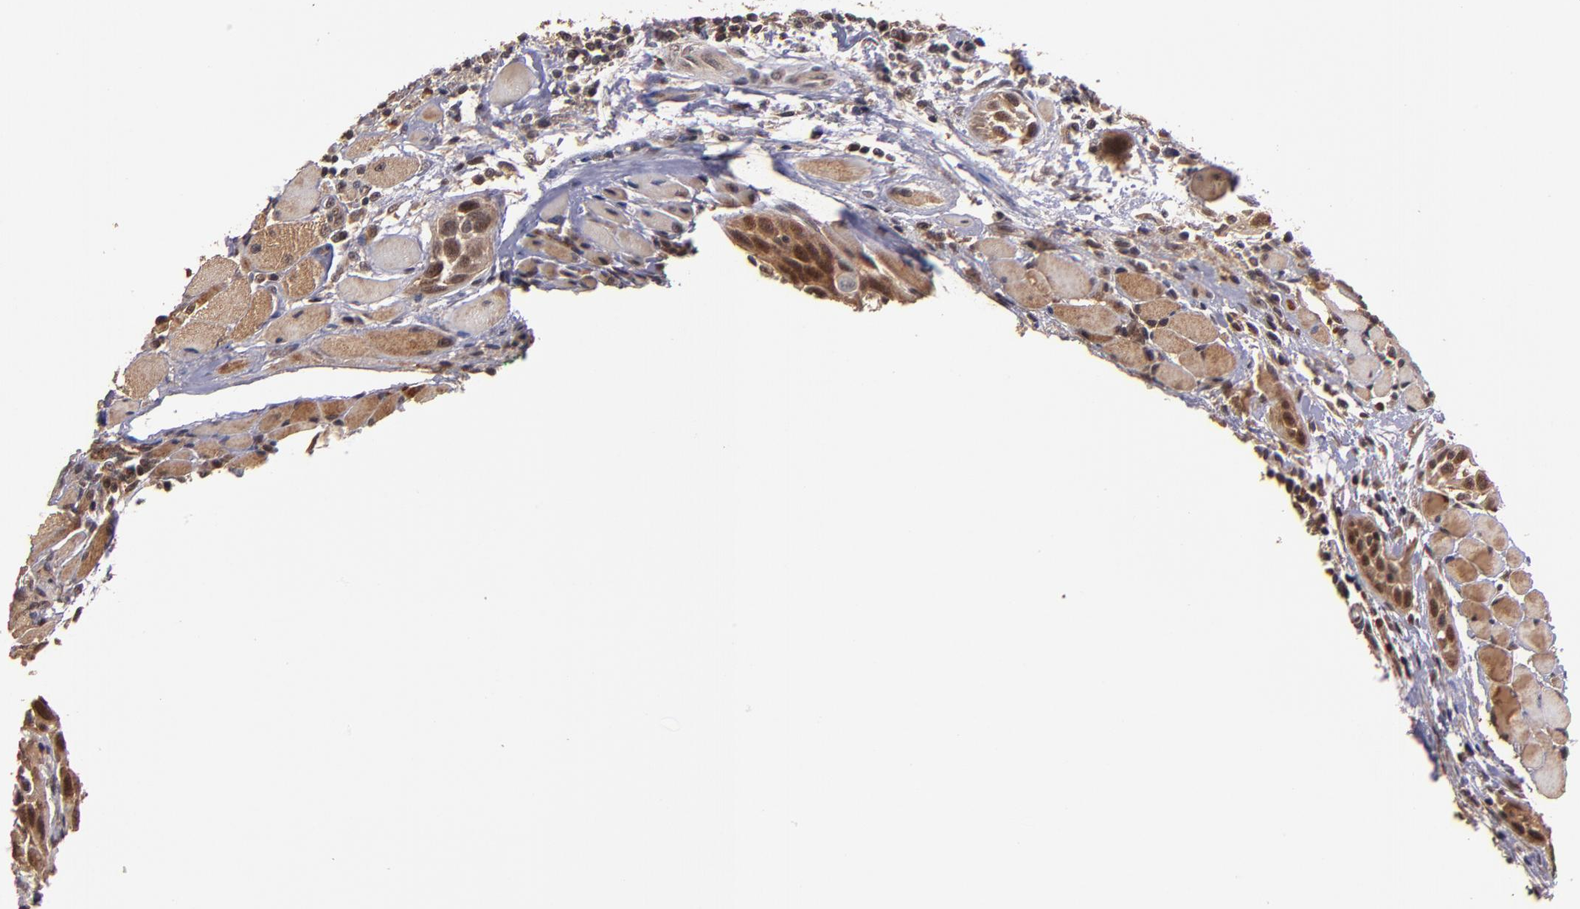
{"staining": {"intensity": "moderate", "quantity": ">75%", "location": "cytoplasmic/membranous"}, "tissue": "head and neck cancer", "cell_type": "Tumor cells", "image_type": "cancer", "snomed": [{"axis": "morphology", "description": "Squamous cell carcinoma, NOS"}, {"axis": "topography", "description": "Oral tissue"}, {"axis": "topography", "description": "Head-Neck"}], "caption": "Moderate cytoplasmic/membranous protein staining is present in approximately >75% of tumor cells in head and neck cancer.", "gene": "RIOK3", "patient": {"sex": "female", "age": 50}}